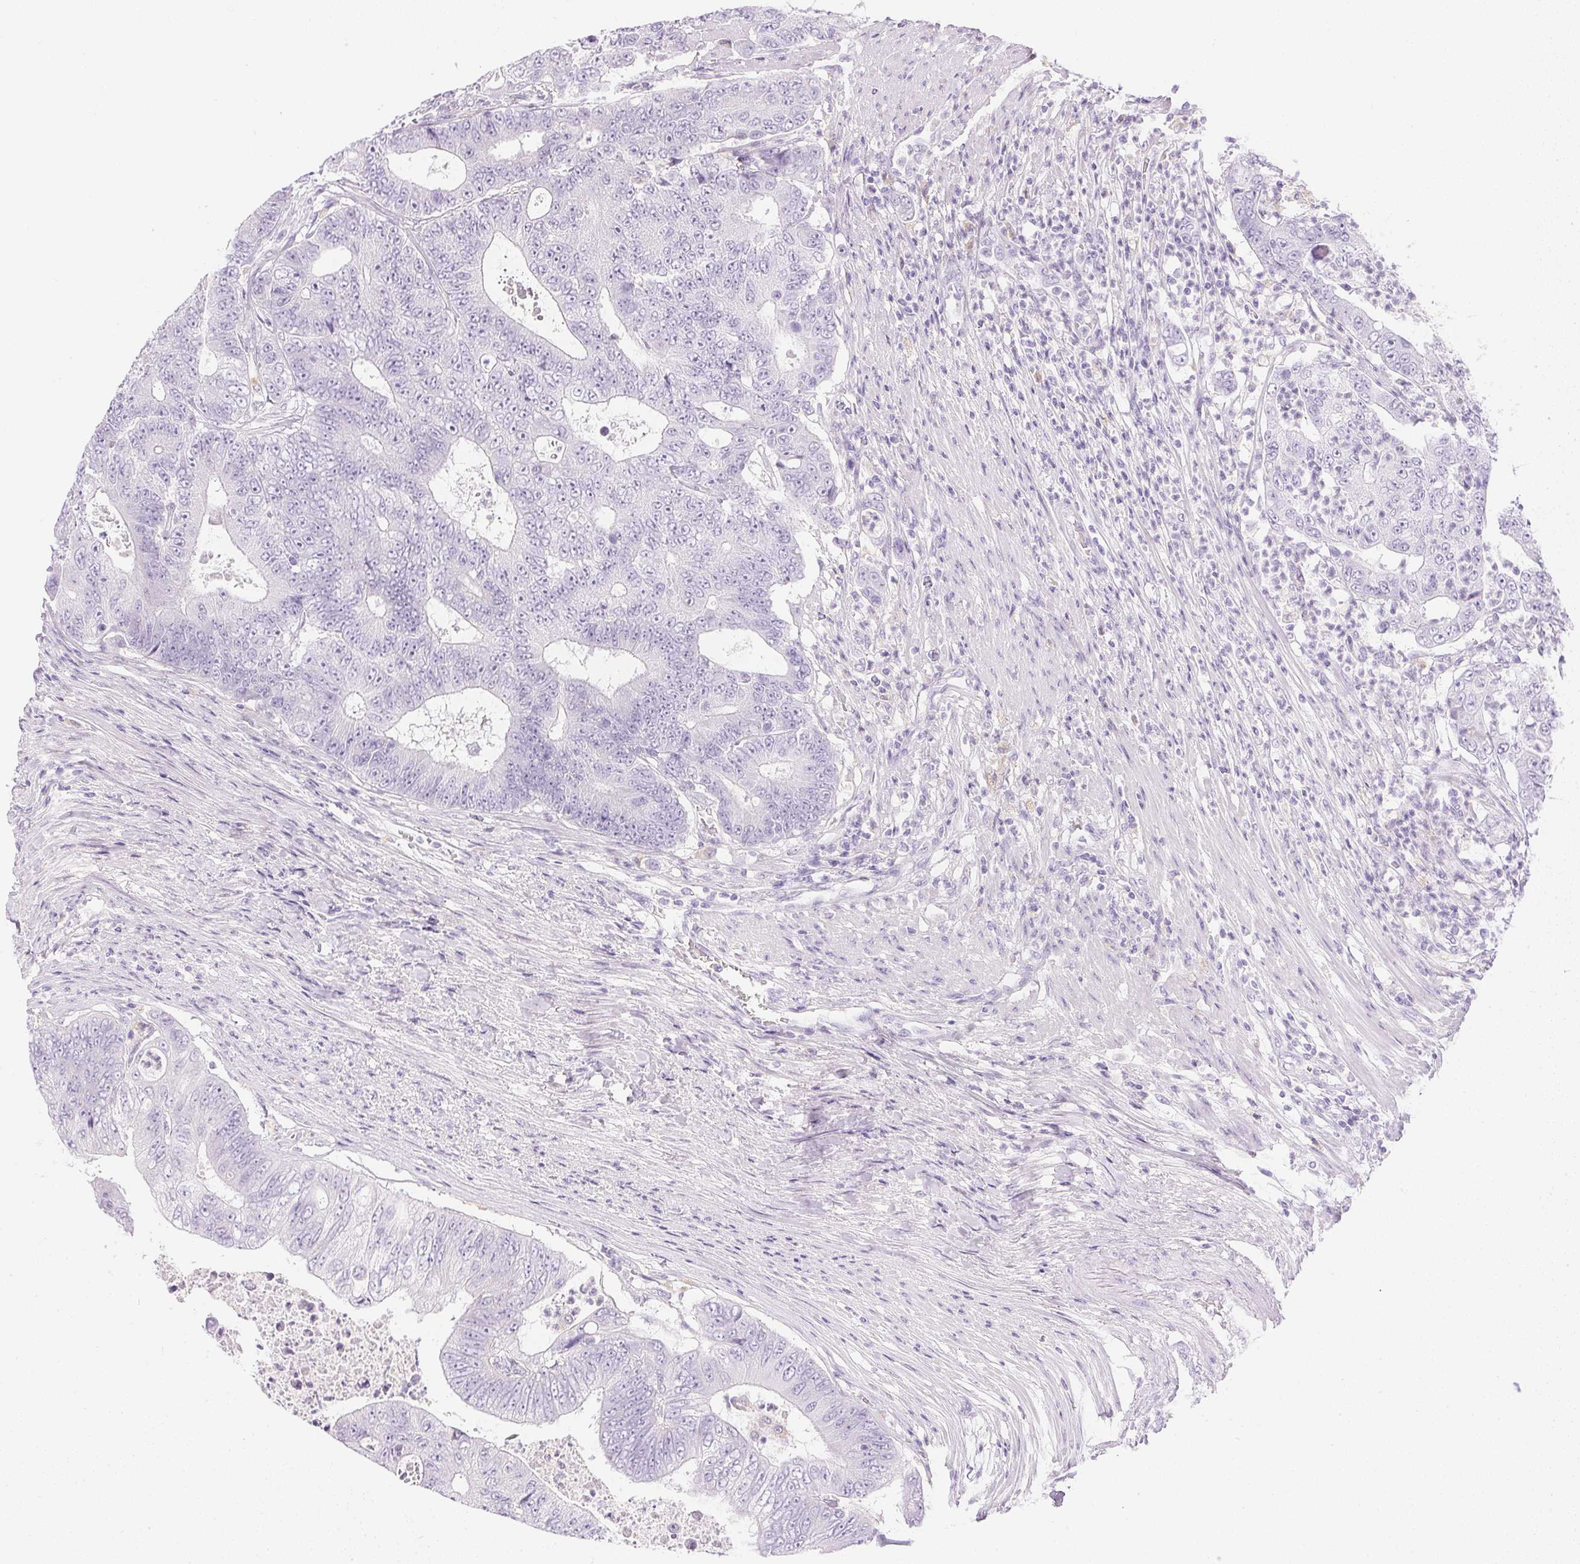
{"staining": {"intensity": "negative", "quantity": "none", "location": "none"}, "tissue": "colorectal cancer", "cell_type": "Tumor cells", "image_type": "cancer", "snomed": [{"axis": "morphology", "description": "Adenocarcinoma, NOS"}, {"axis": "topography", "description": "Colon"}], "caption": "Colorectal cancer was stained to show a protein in brown. There is no significant expression in tumor cells.", "gene": "ATP6V1G3", "patient": {"sex": "female", "age": 48}}